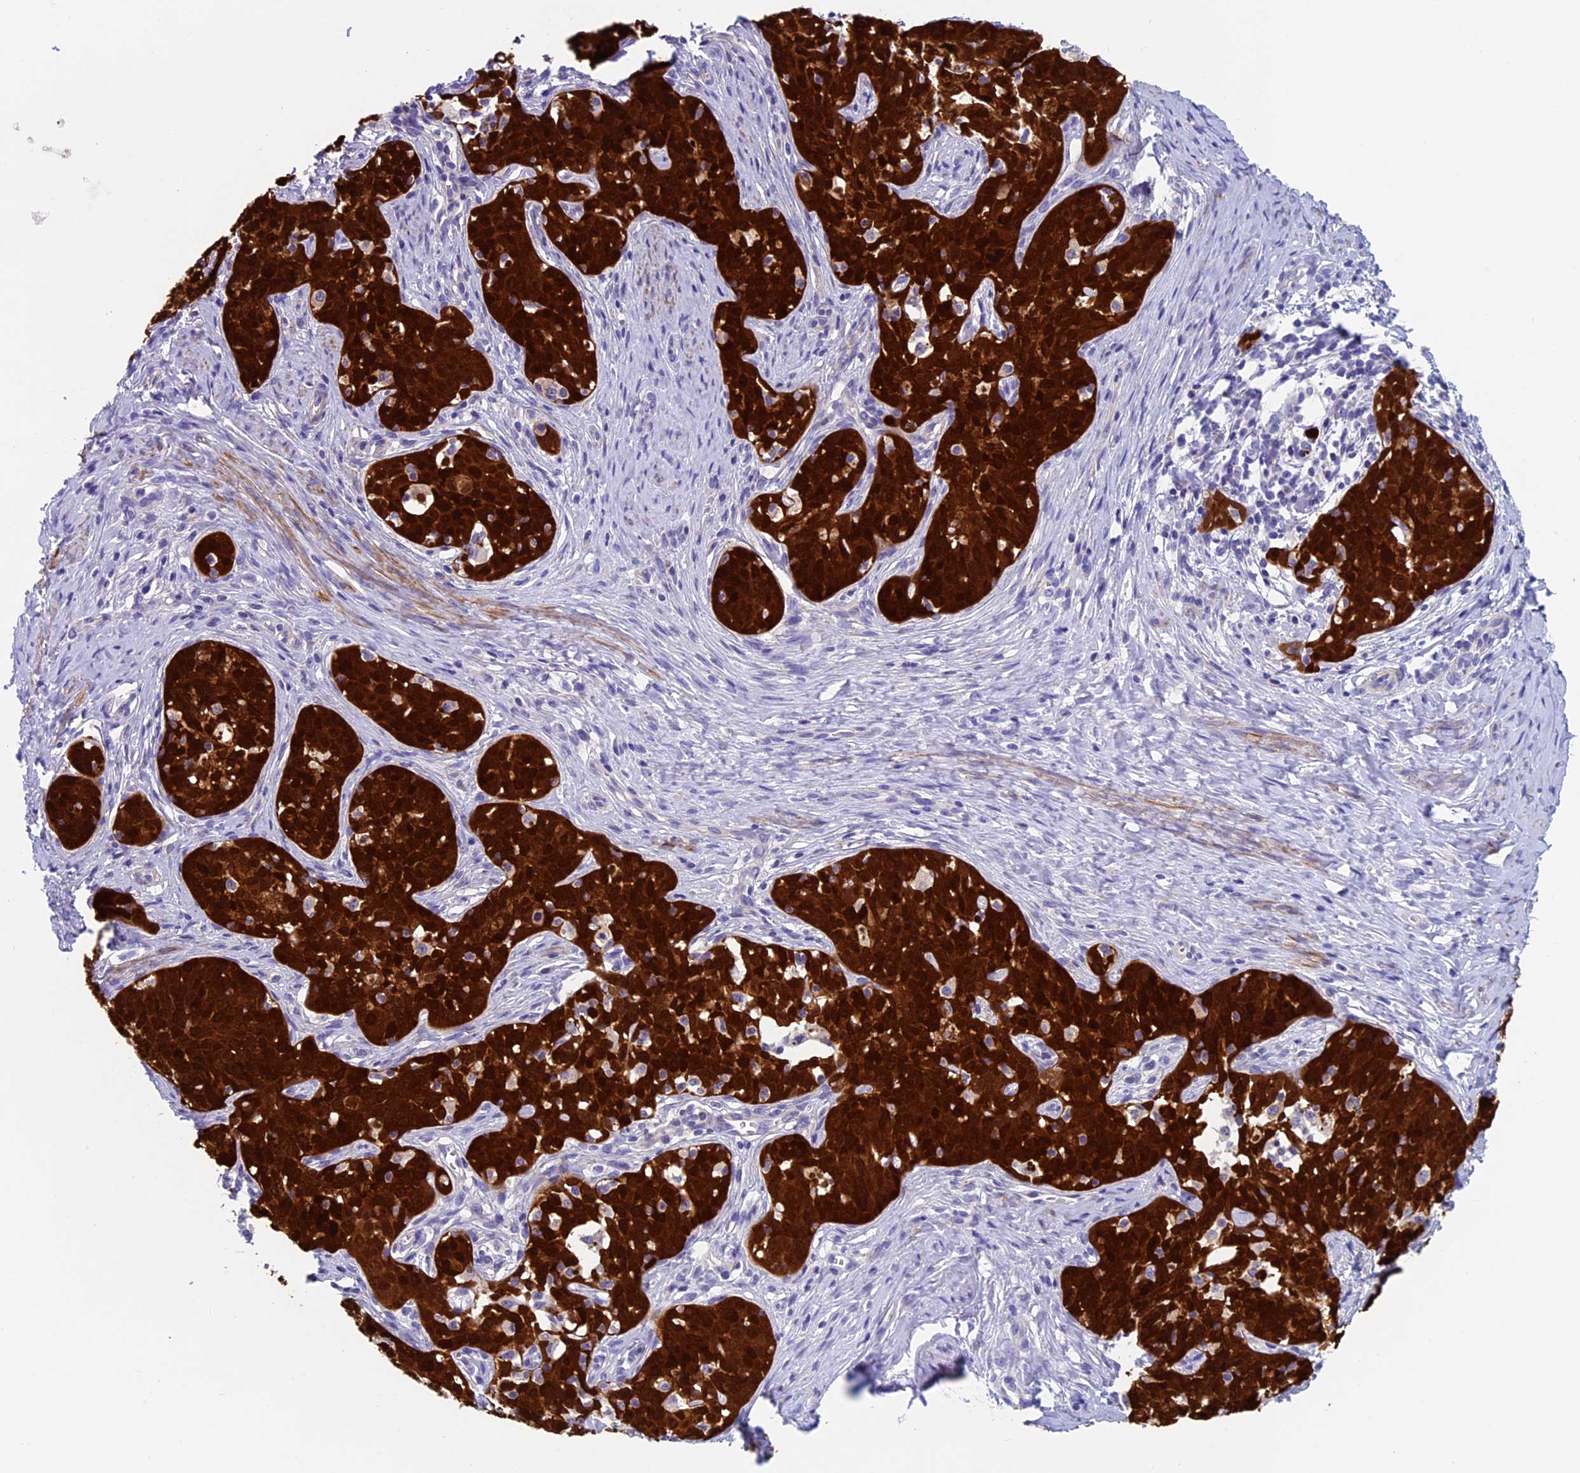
{"staining": {"intensity": "strong", "quantity": ">75%", "location": "cytoplasmic/membranous,nuclear"}, "tissue": "cervical cancer", "cell_type": "Tumor cells", "image_type": "cancer", "snomed": [{"axis": "morphology", "description": "Squamous cell carcinoma, NOS"}, {"axis": "topography", "description": "Cervix"}], "caption": "DAB (3,3'-diaminobenzidine) immunohistochemical staining of cervical cancer (squamous cell carcinoma) exhibits strong cytoplasmic/membranous and nuclear protein positivity in approximately >75% of tumor cells.", "gene": "ADH7", "patient": {"sex": "female", "age": 52}}